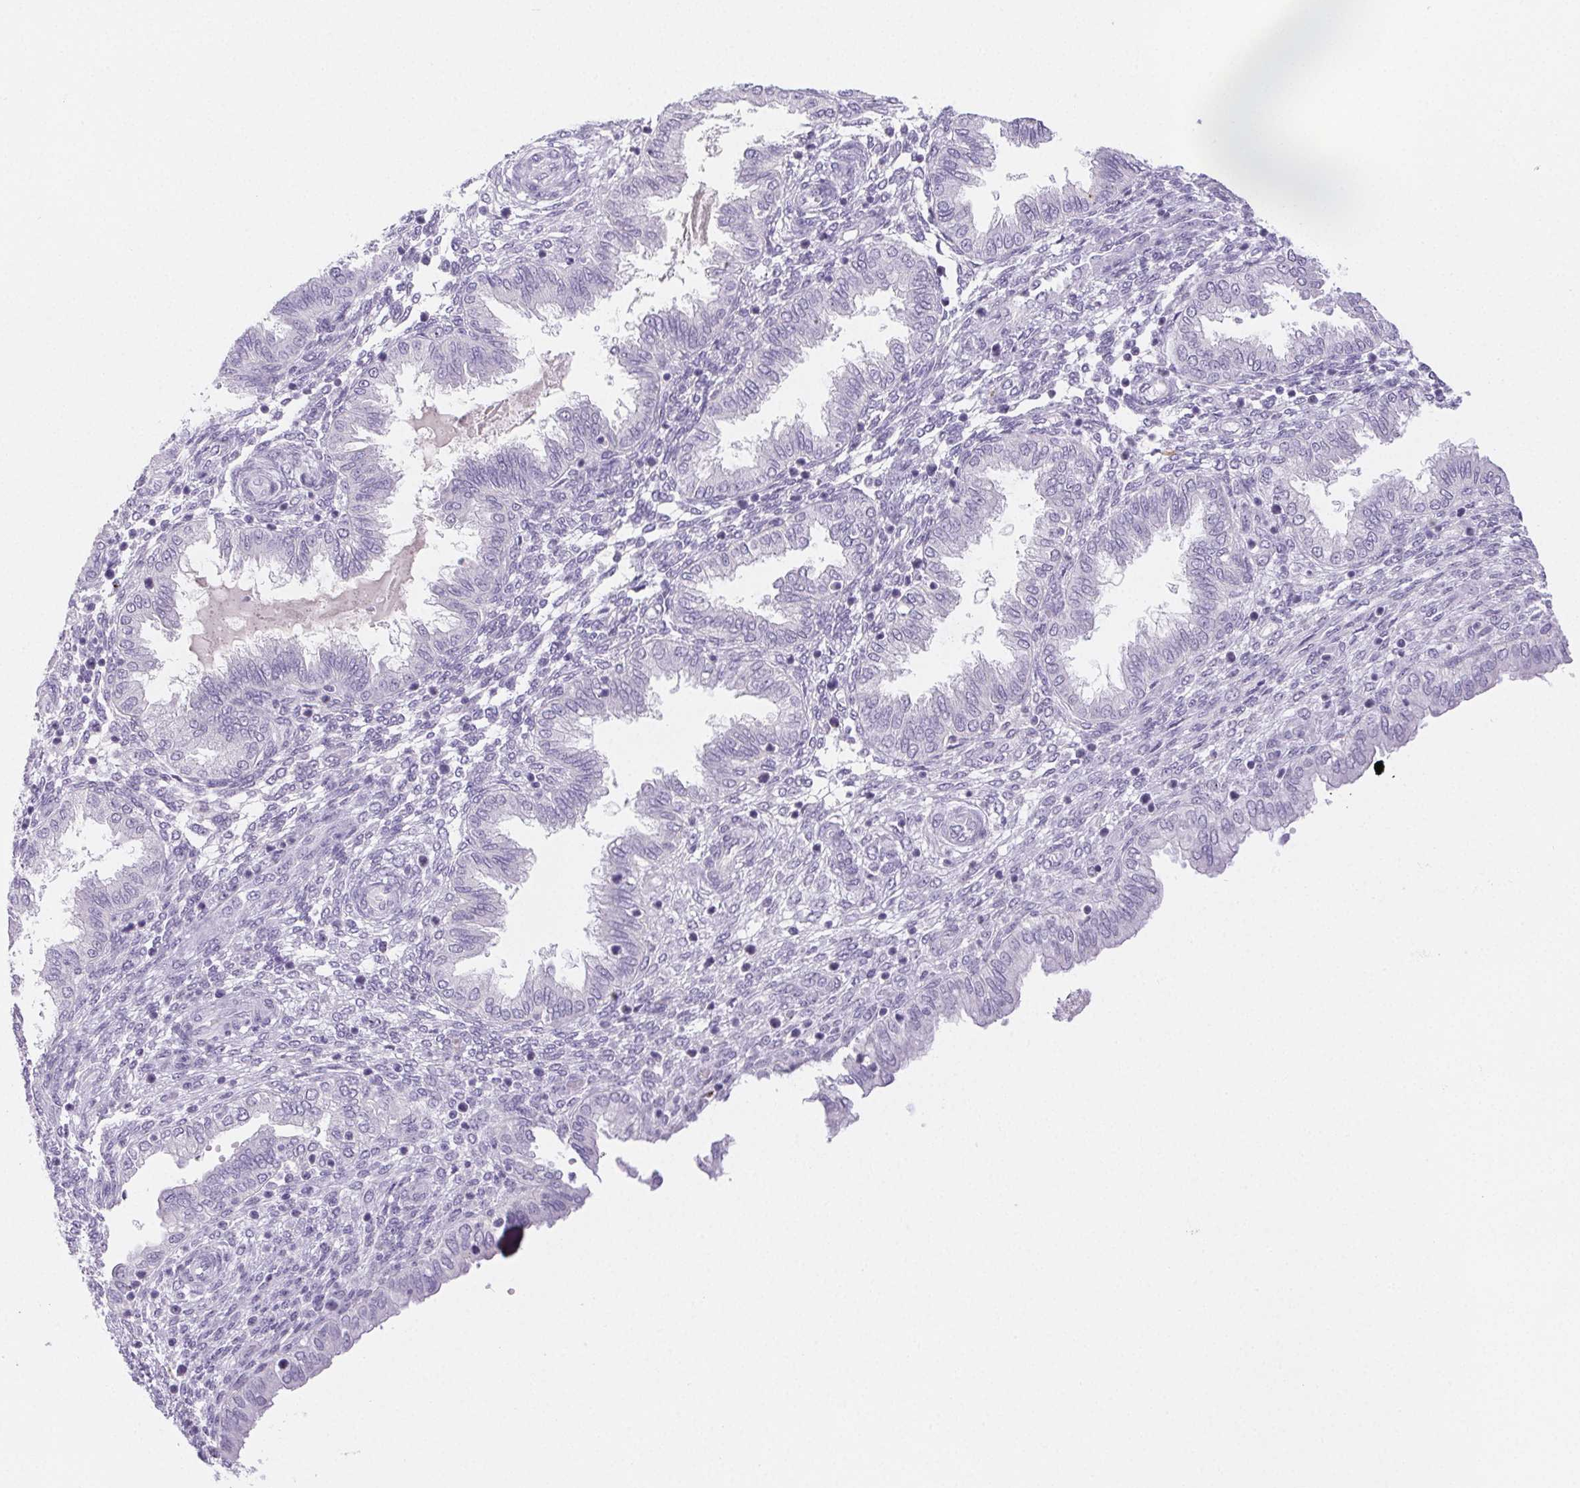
{"staining": {"intensity": "negative", "quantity": "none", "location": "none"}, "tissue": "endometrium", "cell_type": "Cells in endometrial stroma", "image_type": "normal", "snomed": [{"axis": "morphology", "description": "Normal tissue, NOS"}, {"axis": "topography", "description": "Endometrium"}], "caption": "A histopathology image of human endometrium is negative for staining in cells in endometrial stroma. (DAB immunohistochemistry, high magnification).", "gene": "ST8SIA3", "patient": {"sex": "female", "age": 33}}